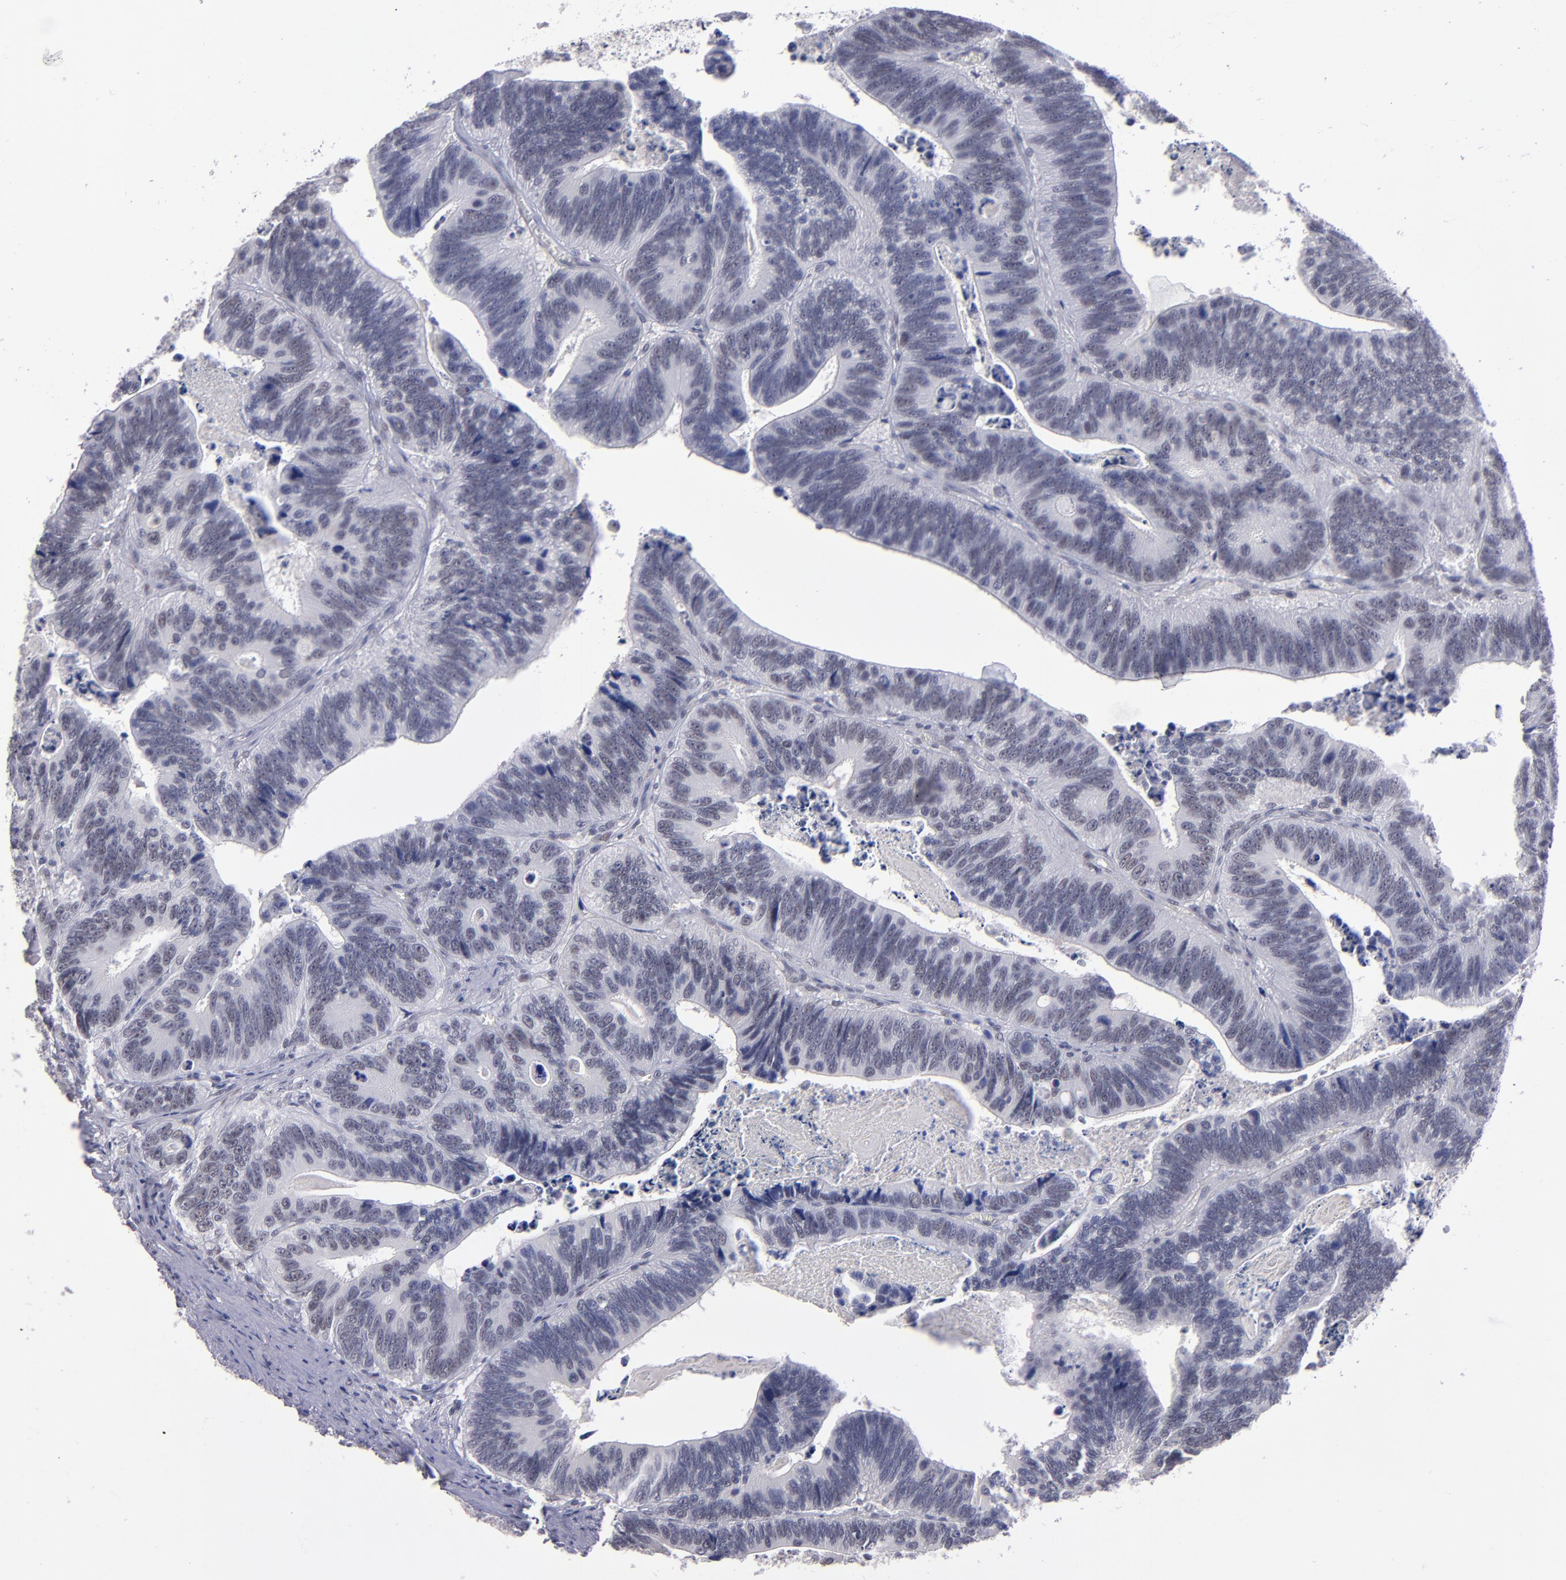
{"staining": {"intensity": "negative", "quantity": "none", "location": "none"}, "tissue": "colorectal cancer", "cell_type": "Tumor cells", "image_type": "cancer", "snomed": [{"axis": "morphology", "description": "Adenocarcinoma, NOS"}, {"axis": "topography", "description": "Colon"}], "caption": "Tumor cells are negative for brown protein staining in adenocarcinoma (colorectal).", "gene": "OTUB2", "patient": {"sex": "male", "age": 72}}